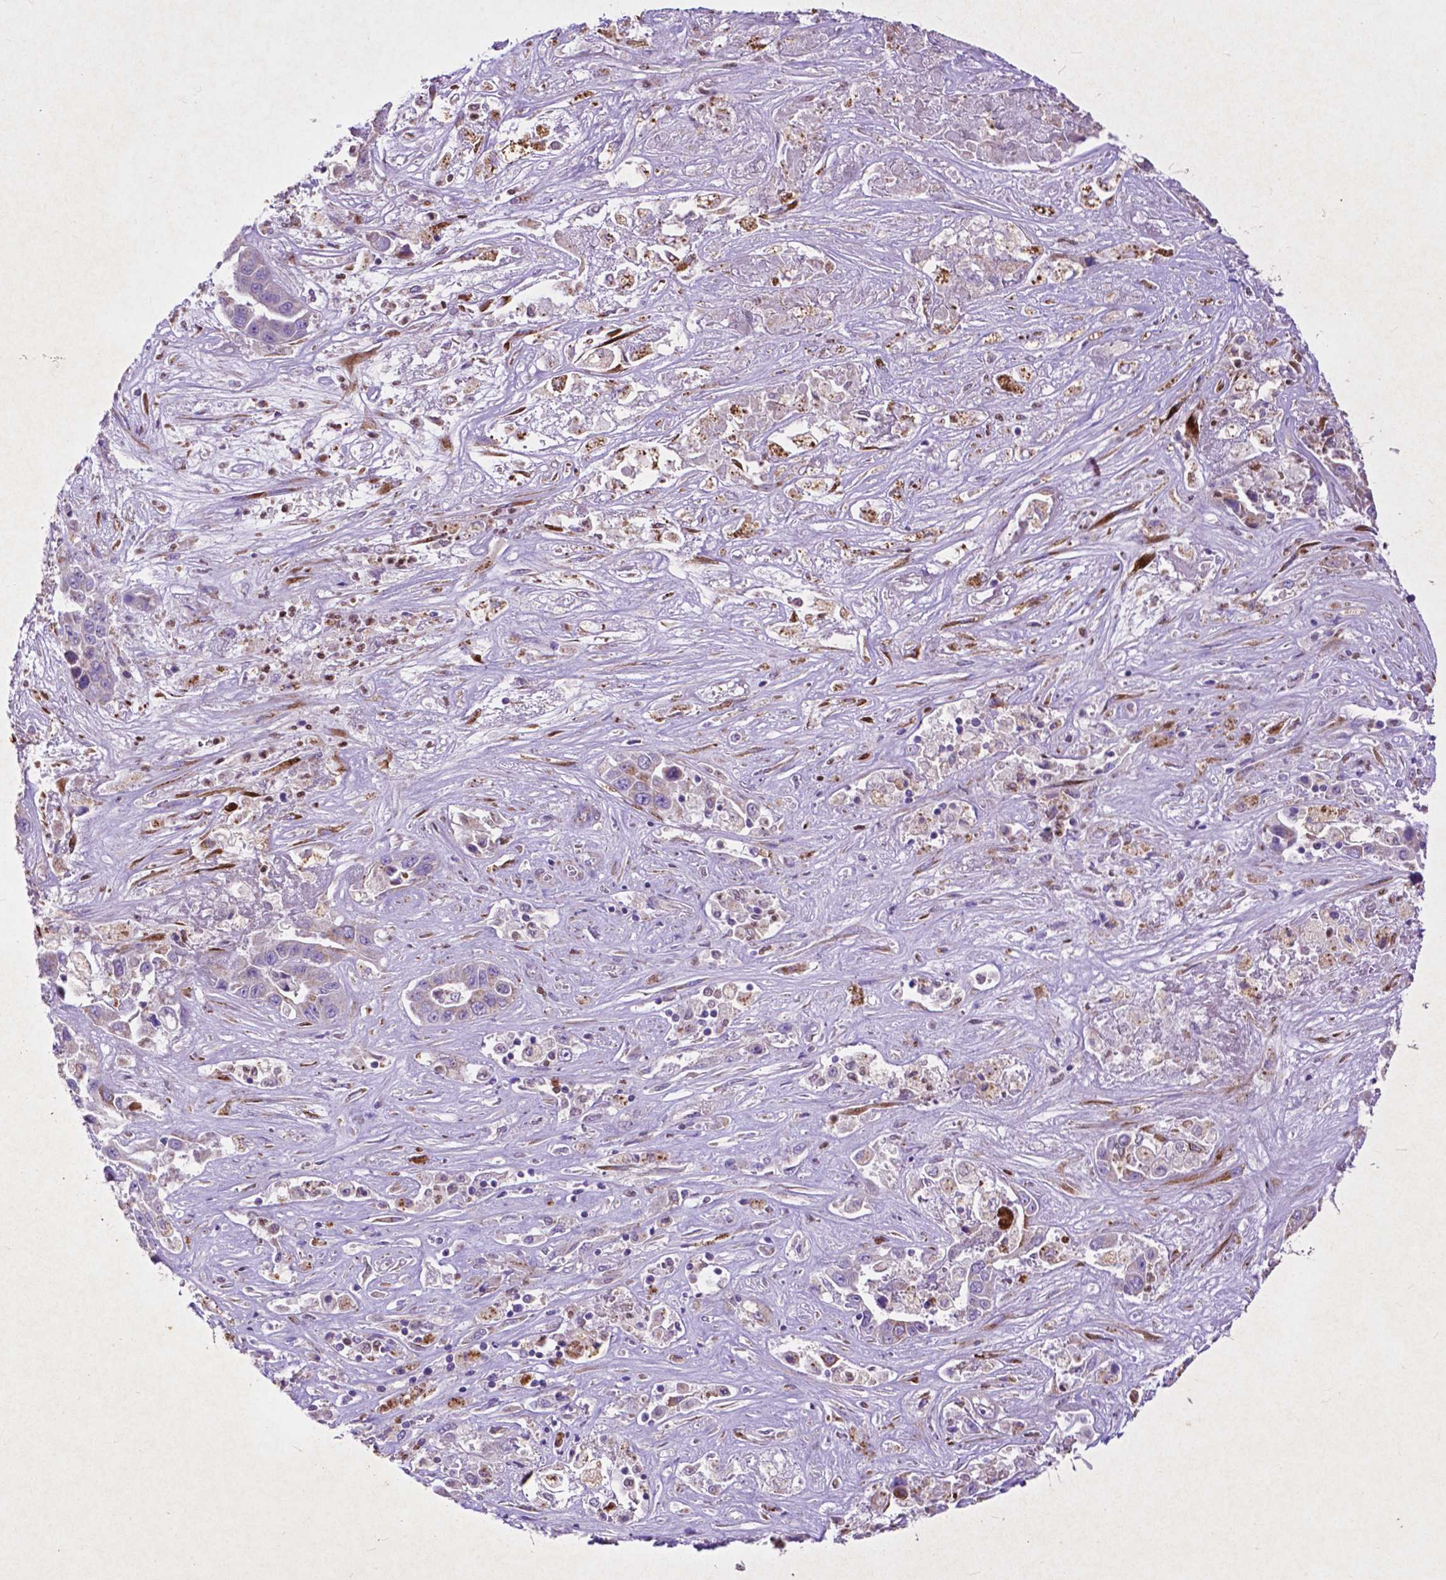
{"staining": {"intensity": "moderate", "quantity": "<25%", "location": "cytoplasmic/membranous"}, "tissue": "liver cancer", "cell_type": "Tumor cells", "image_type": "cancer", "snomed": [{"axis": "morphology", "description": "Cholangiocarcinoma"}, {"axis": "topography", "description": "Liver"}], "caption": "Immunohistochemistry (DAB) staining of human liver cancer (cholangiocarcinoma) exhibits moderate cytoplasmic/membranous protein positivity in about <25% of tumor cells.", "gene": "THEGL", "patient": {"sex": "female", "age": 52}}